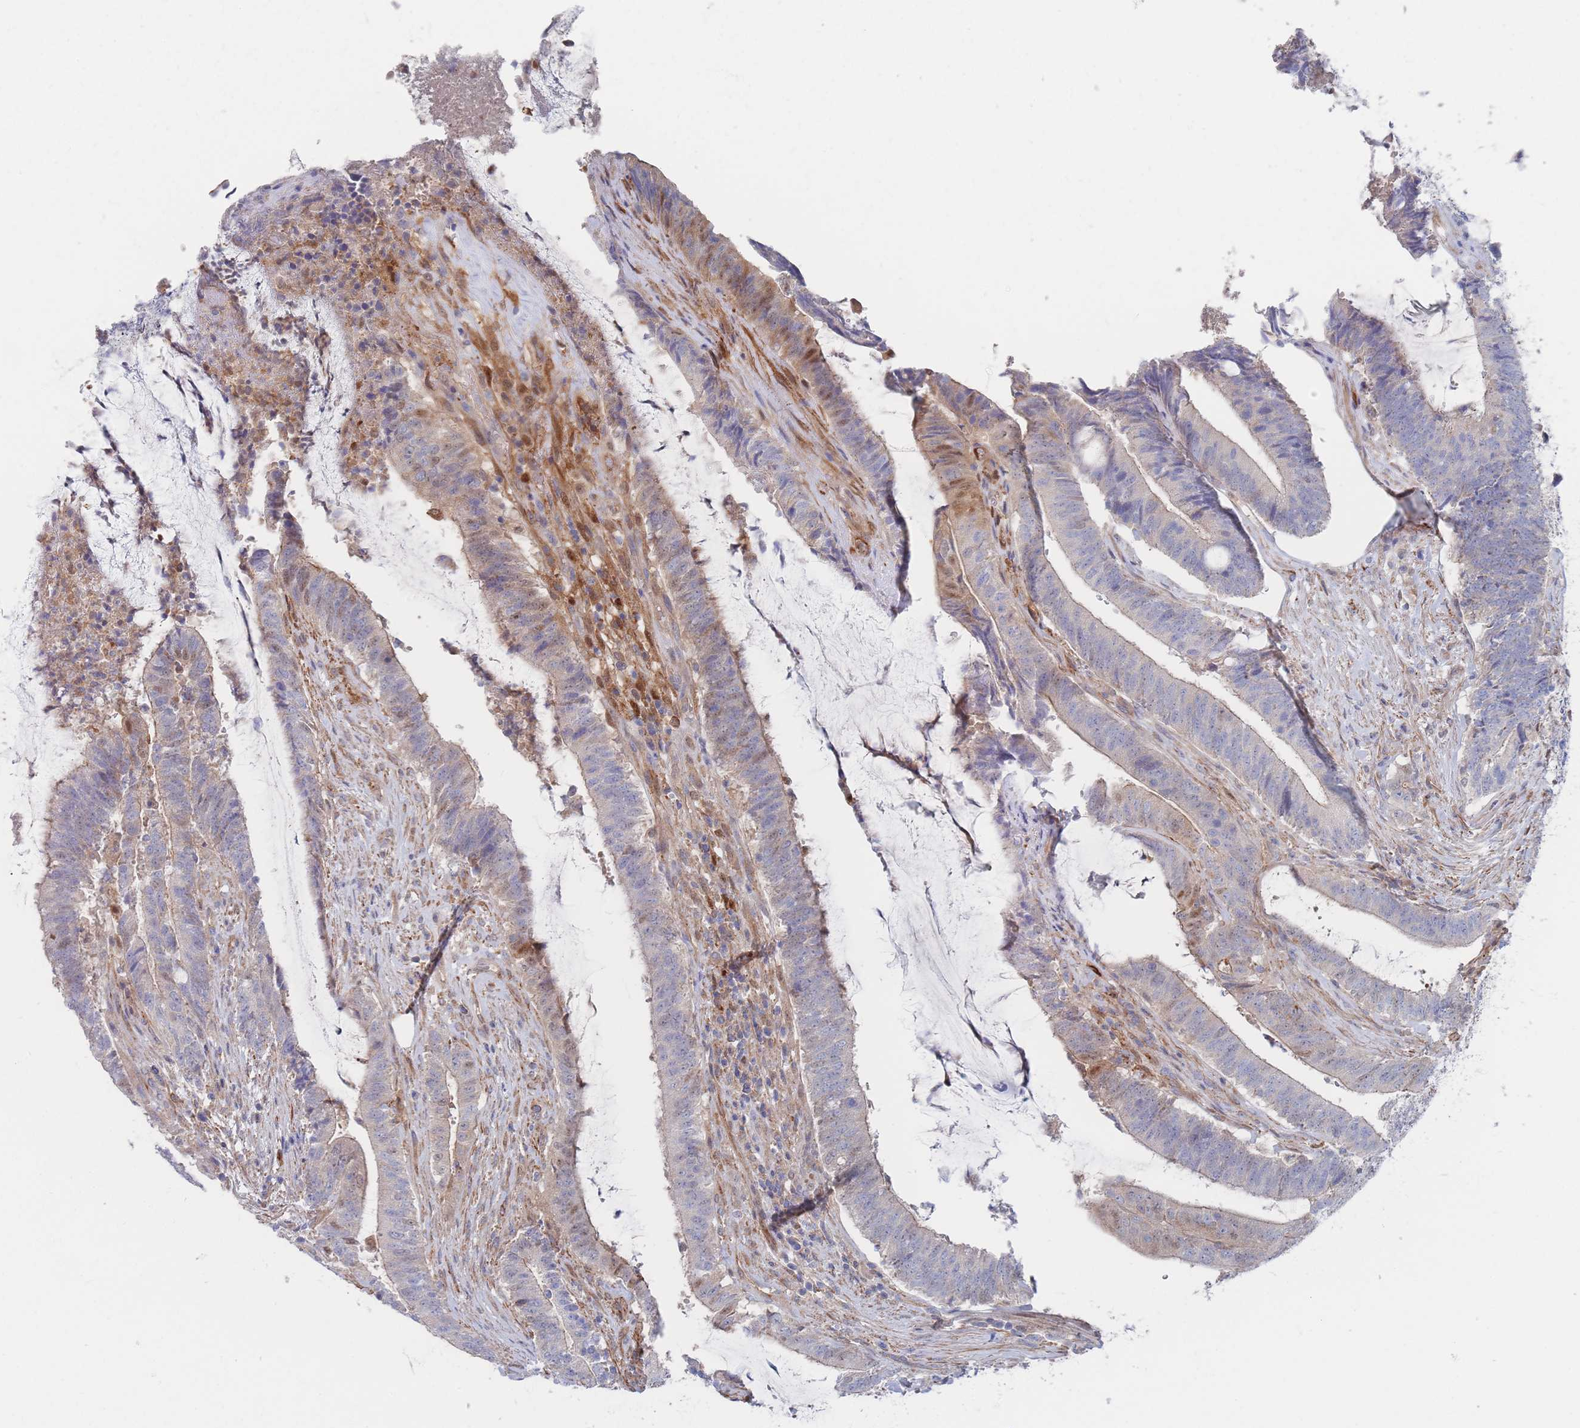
{"staining": {"intensity": "moderate", "quantity": "<25%", "location": "cytoplasmic/membranous,nuclear"}, "tissue": "colorectal cancer", "cell_type": "Tumor cells", "image_type": "cancer", "snomed": [{"axis": "morphology", "description": "Adenocarcinoma, NOS"}, {"axis": "topography", "description": "Colon"}], "caption": "About <25% of tumor cells in human colorectal cancer (adenocarcinoma) display moderate cytoplasmic/membranous and nuclear protein expression as visualized by brown immunohistochemical staining.", "gene": "G6PC1", "patient": {"sex": "female", "age": 43}}